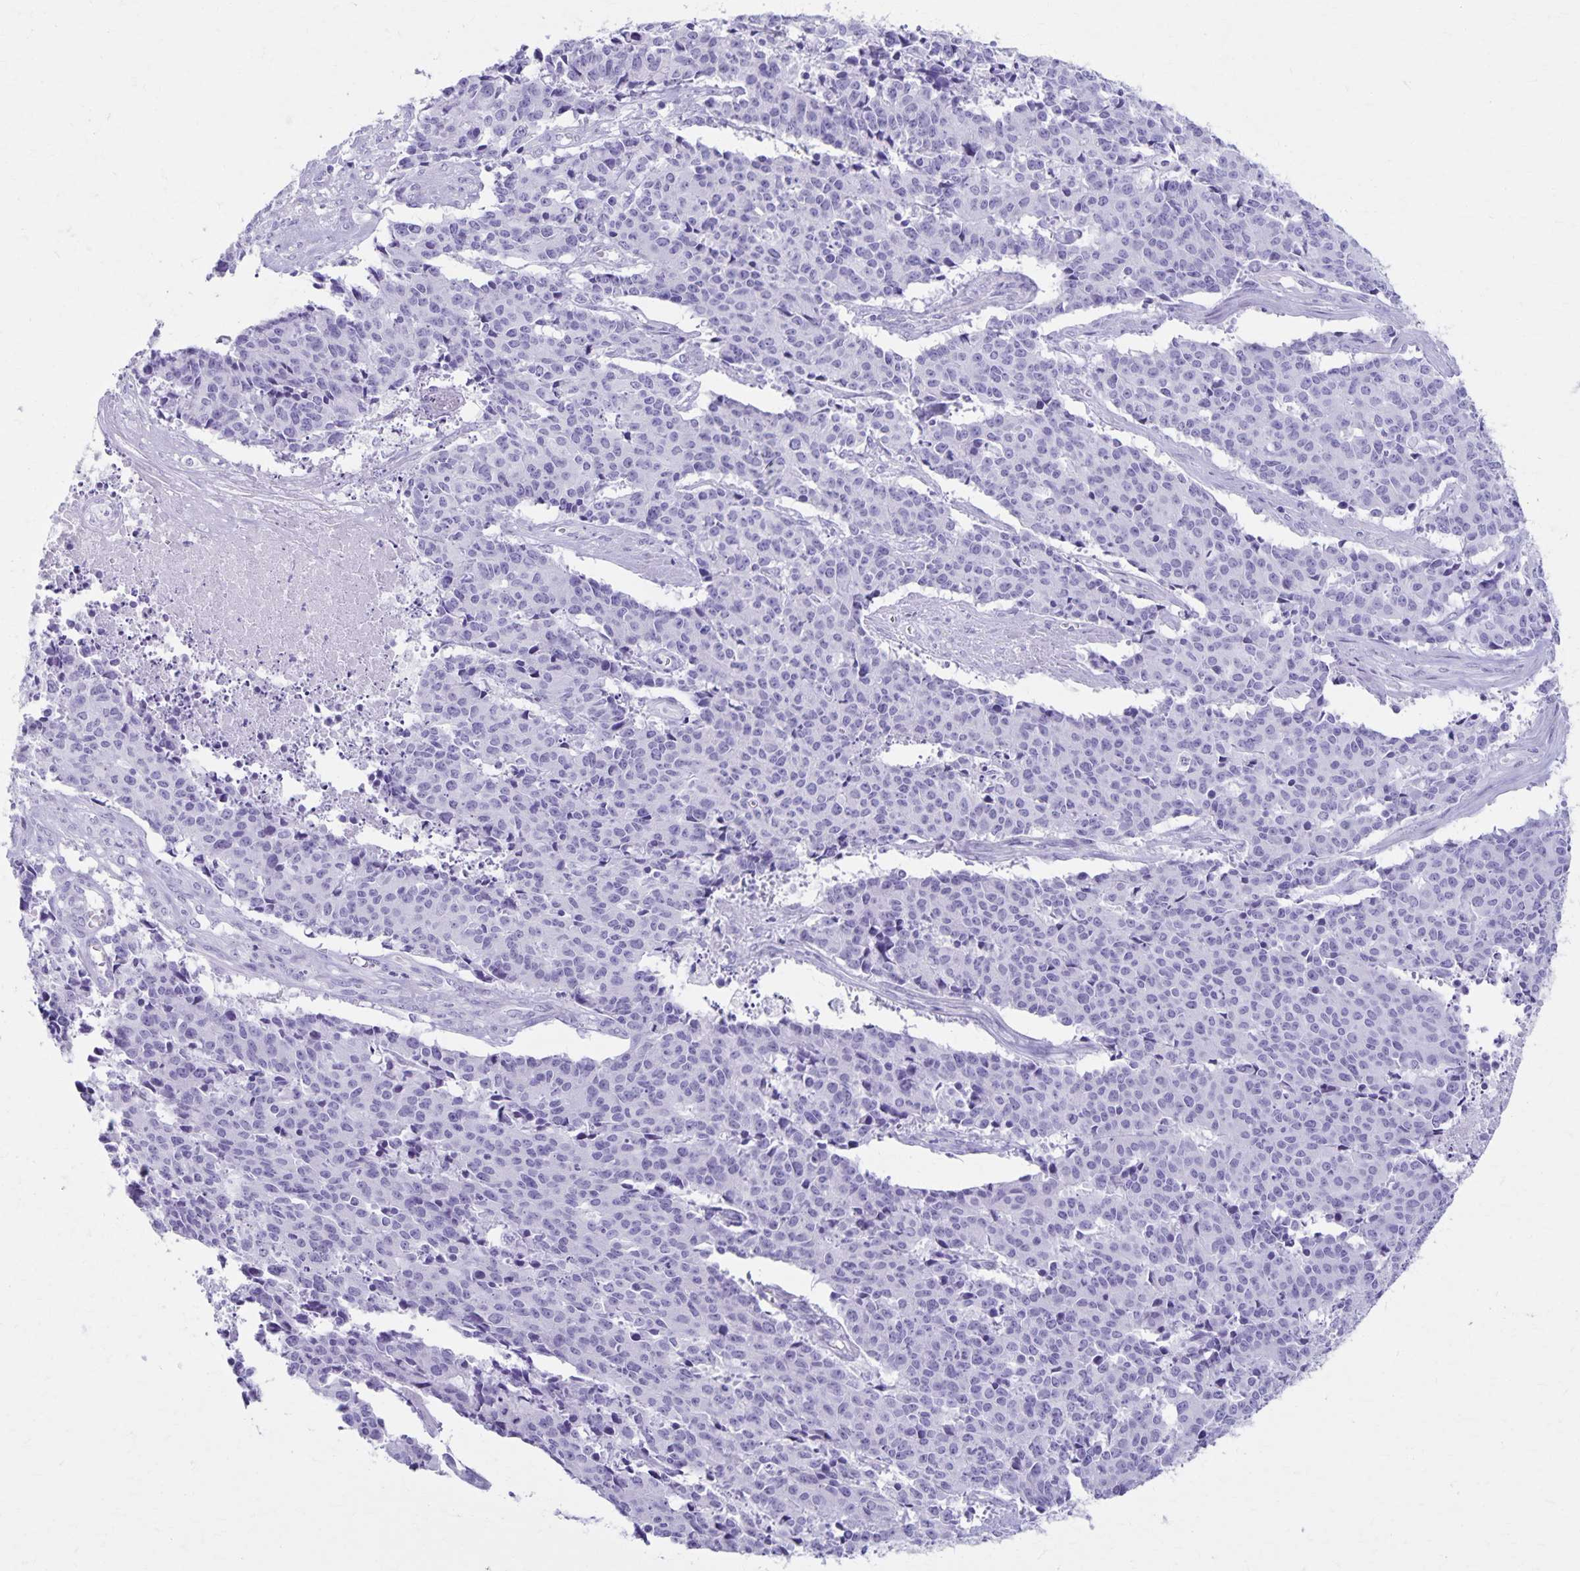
{"staining": {"intensity": "negative", "quantity": "none", "location": "none"}, "tissue": "cervical cancer", "cell_type": "Tumor cells", "image_type": "cancer", "snomed": [{"axis": "morphology", "description": "Squamous cell carcinoma, NOS"}, {"axis": "topography", "description": "Cervix"}], "caption": "Protein analysis of cervical cancer (squamous cell carcinoma) demonstrates no significant positivity in tumor cells.", "gene": "DEFA5", "patient": {"sex": "female", "age": 28}}